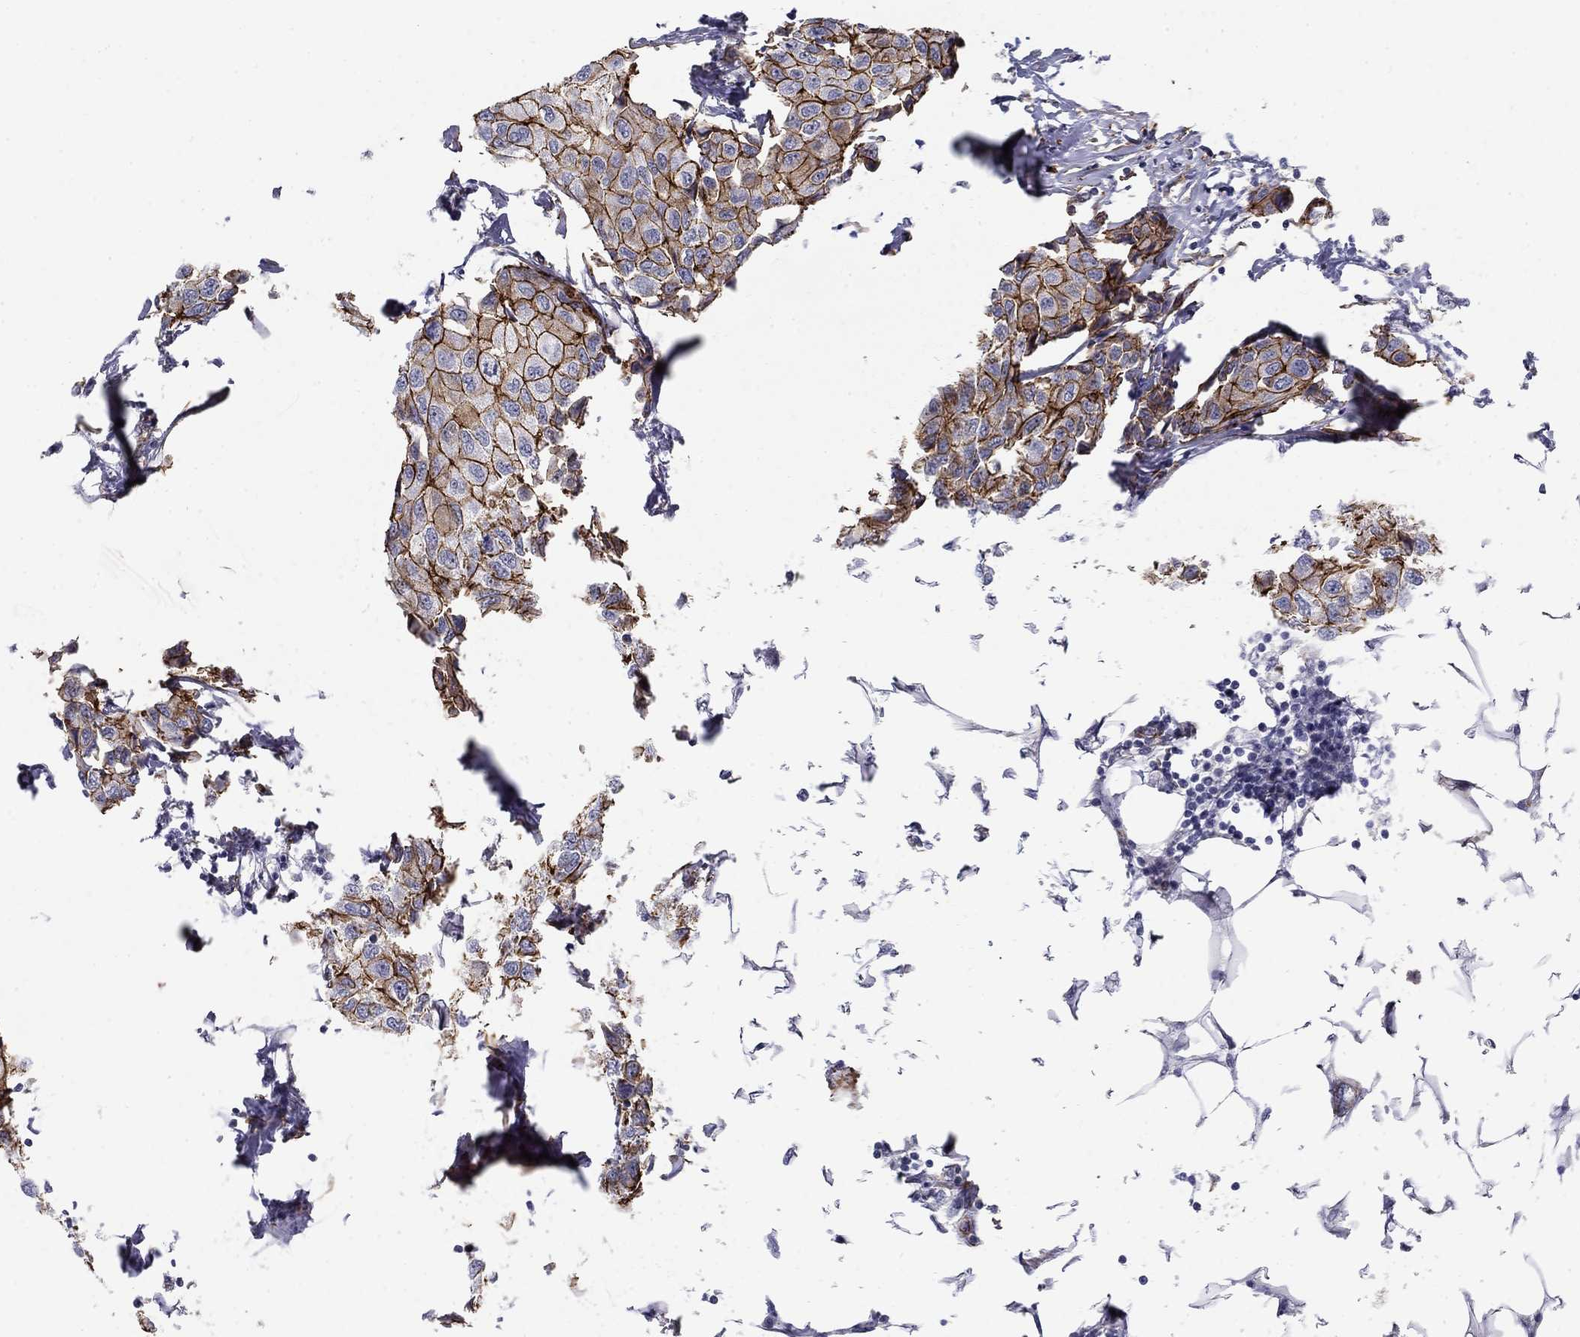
{"staining": {"intensity": "strong", "quantity": "25%-75%", "location": "cytoplasmic/membranous"}, "tissue": "breast cancer", "cell_type": "Tumor cells", "image_type": "cancer", "snomed": [{"axis": "morphology", "description": "Duct carcinoma"}, {"axis": "topography", "description": "Breast"}], "caption": "A brown stain highlights strong cytoplasmic/membranous expression of a protein in human breast cancer tumor cells.", "gene": "KRBA1", "patient": {"sex": "female", "age": 80}}